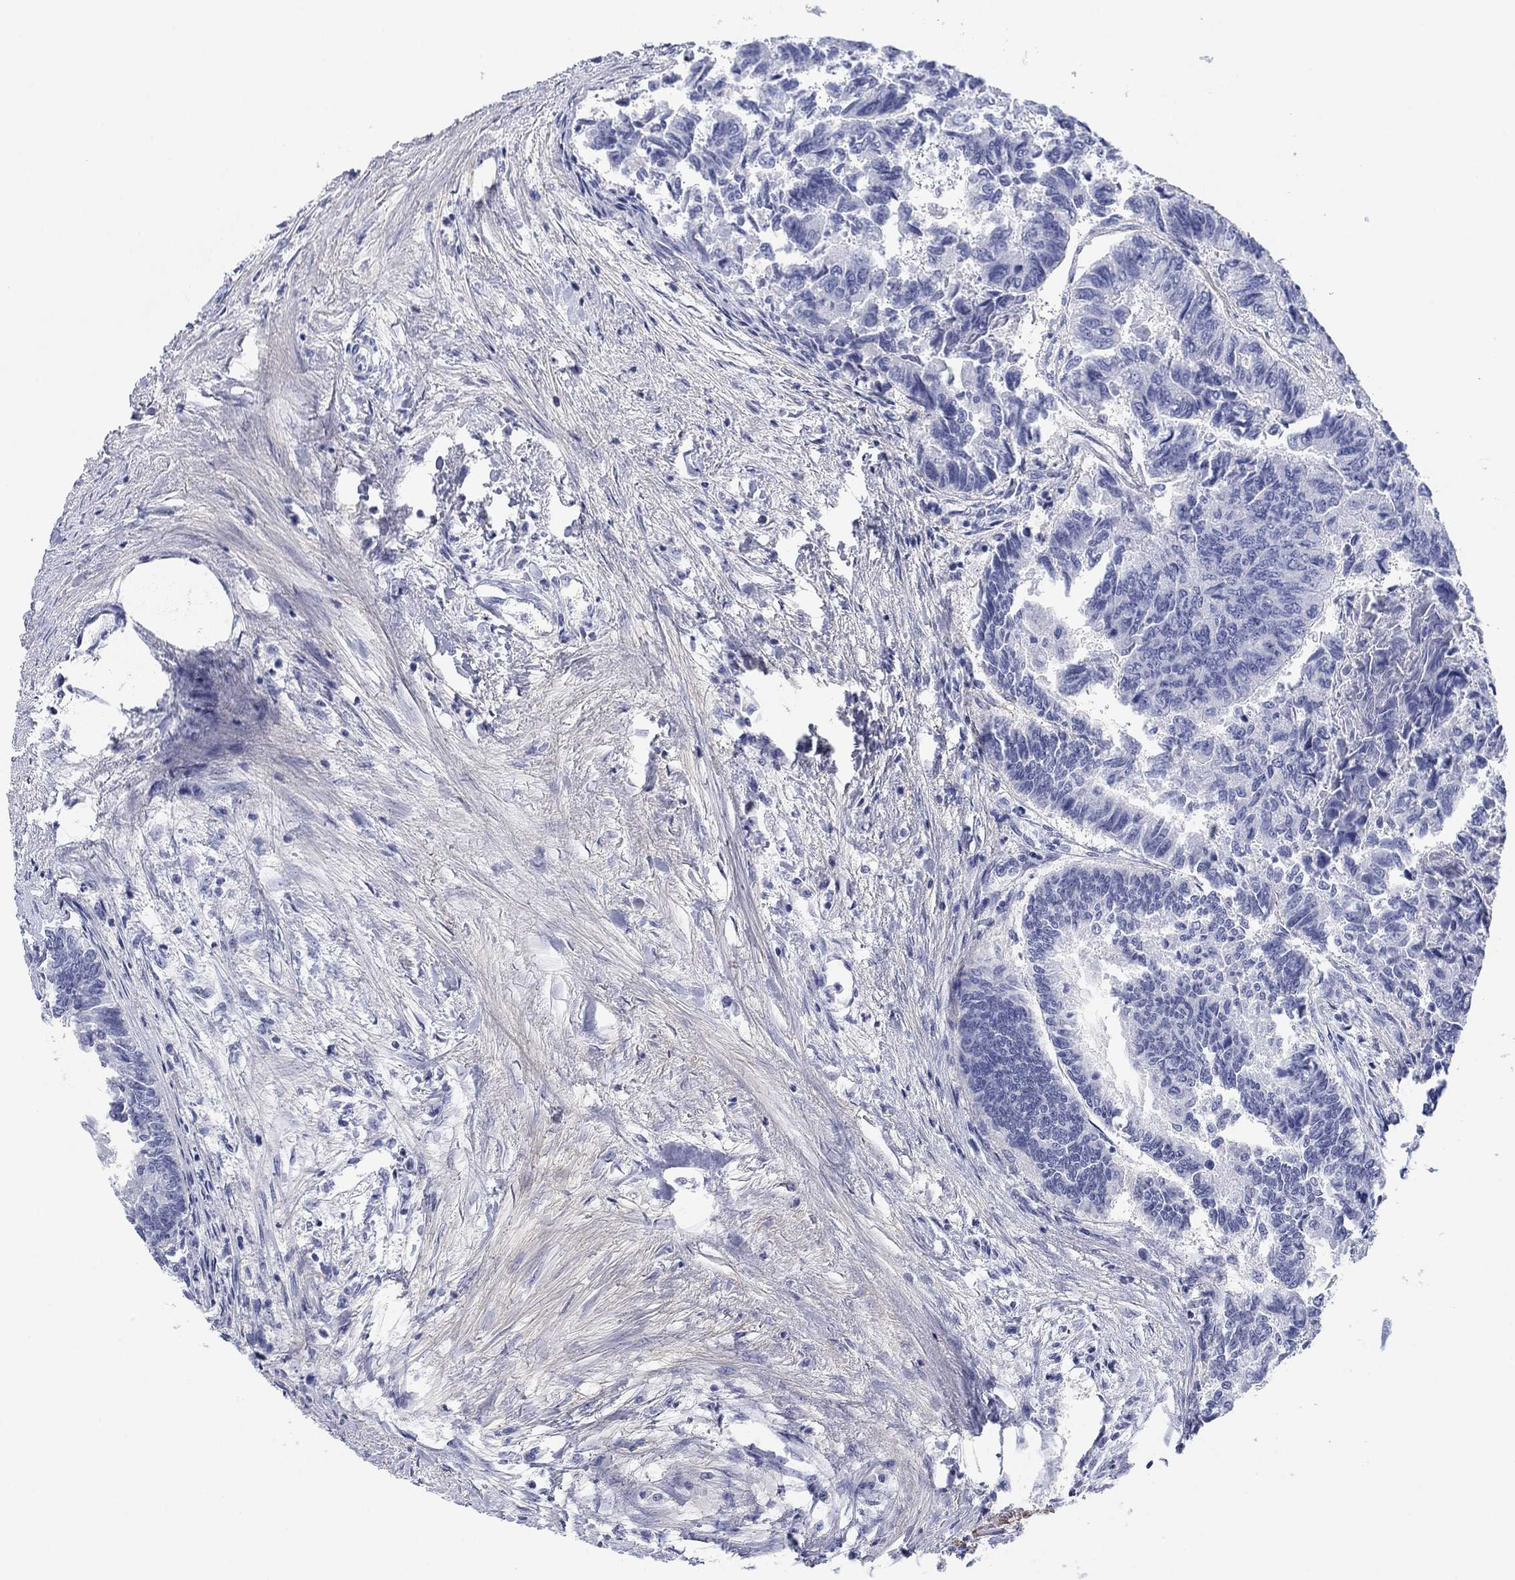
{"staining": {"intensity": "negative", "quantity": "none", "location": "none"}, "tissue": "colorectal cancer", "cell_type": "Tumor cells", "image_type": "cancer", "snomed": [{"axis": "morphology", "description": "Adenocarcinoma, NOS"}, {"axis": "topography", "description": "Colon"}], "caption": "Human adenocarcinoma (colorectal) stained for a protein using IHC reveals no positivity in tumor cells.", "gene": "PDYN", "patient": {"sex": "female", "age": 65}}